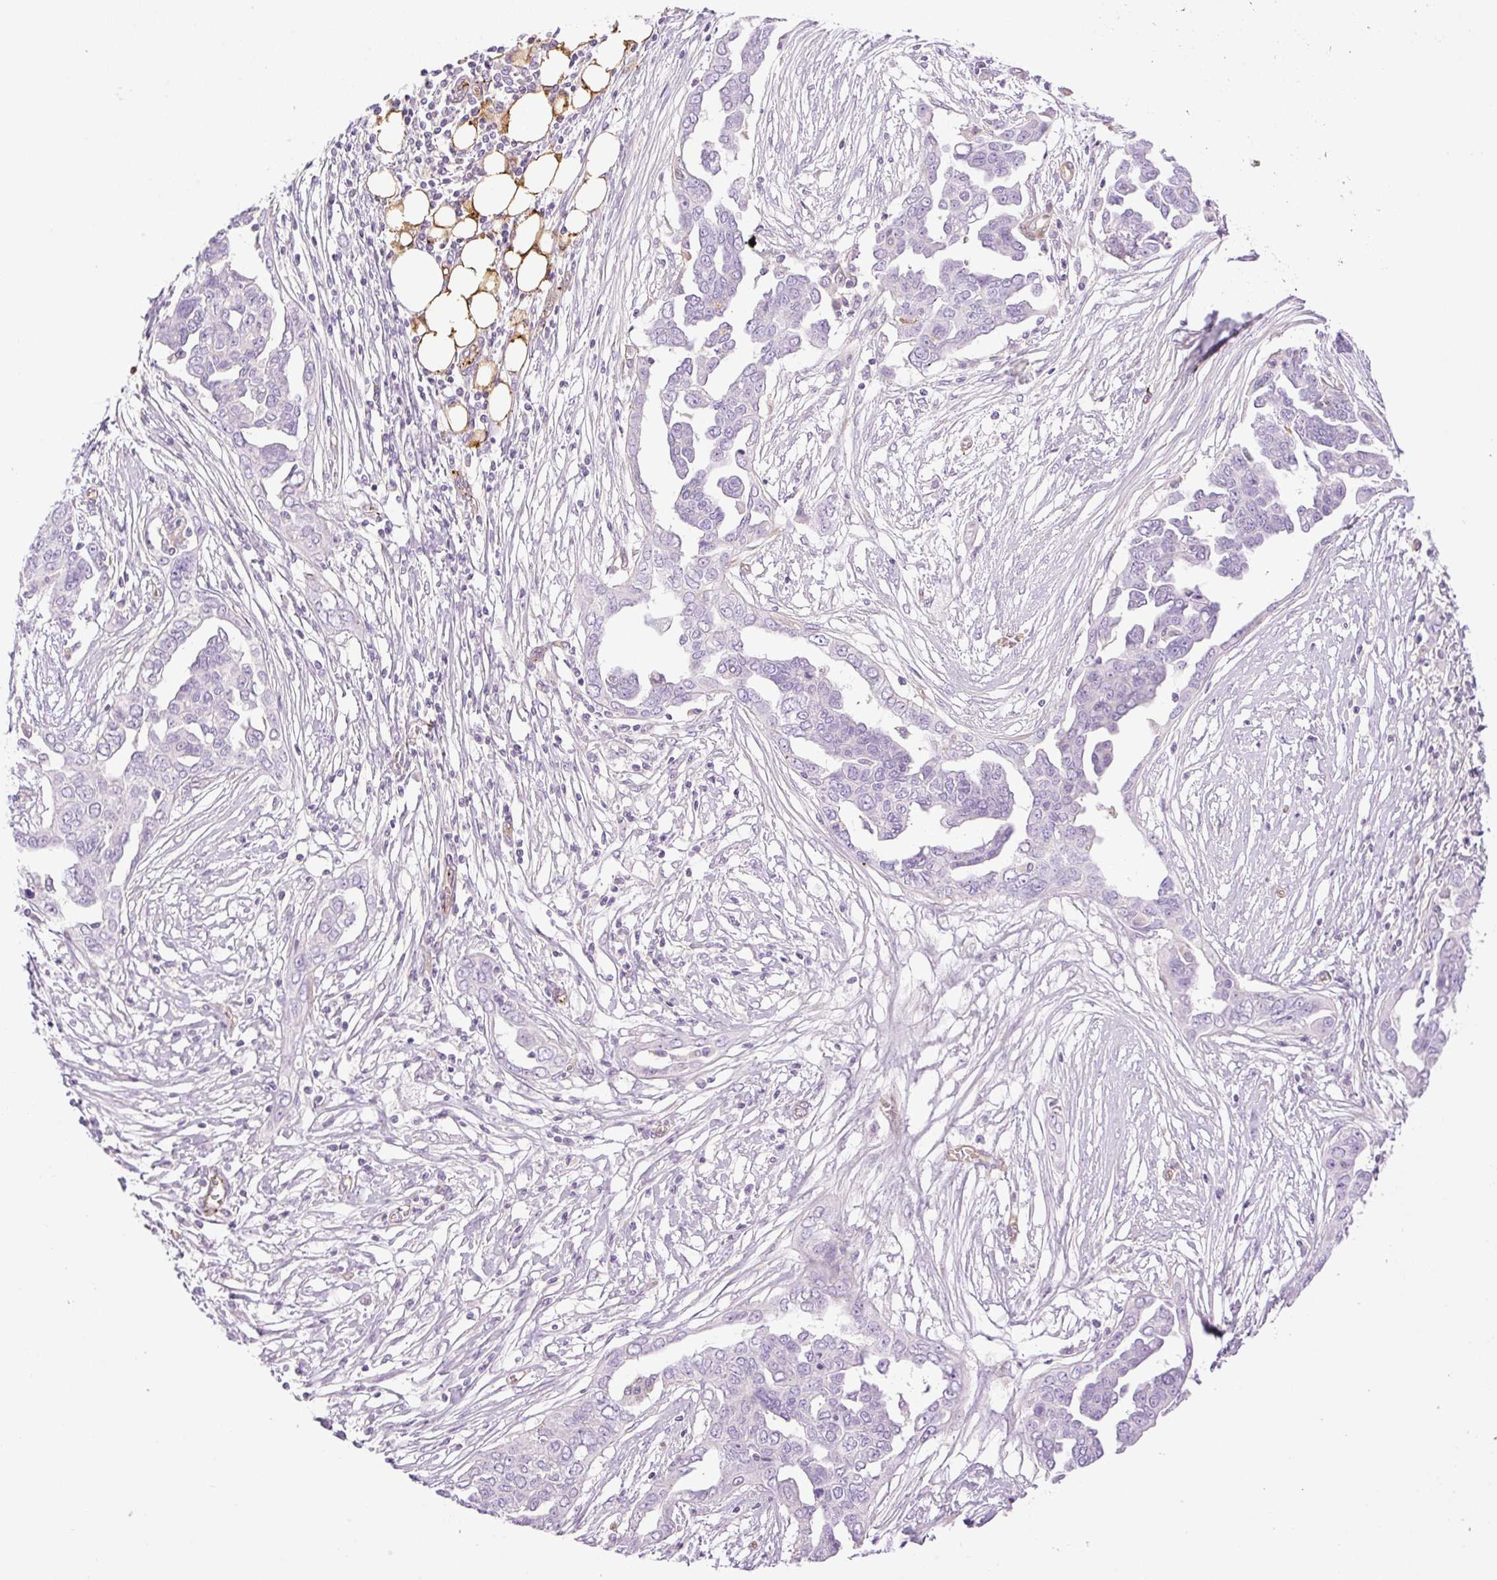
{"staining": {"intensity": "negative", "quantity": "none", "location": "none"}, "tissue": "ovarian cancer", "cell_type": "Tumor cells", "image_type": "cancer", "snomed": [{"axis": "morphology", "description": "Cystadenocarcinoma, serous, NOS"}, {"axis": "topography", "description": "Ovary"}], "caption": "A high-resolution micrograph shows immunohistochemistry staining of serous cystadenocarcinoma (ovarian), which displays no significant positivity in tumor cells.", "gene": "EHD3", "patient": {"sex": "female", "age": 59}}